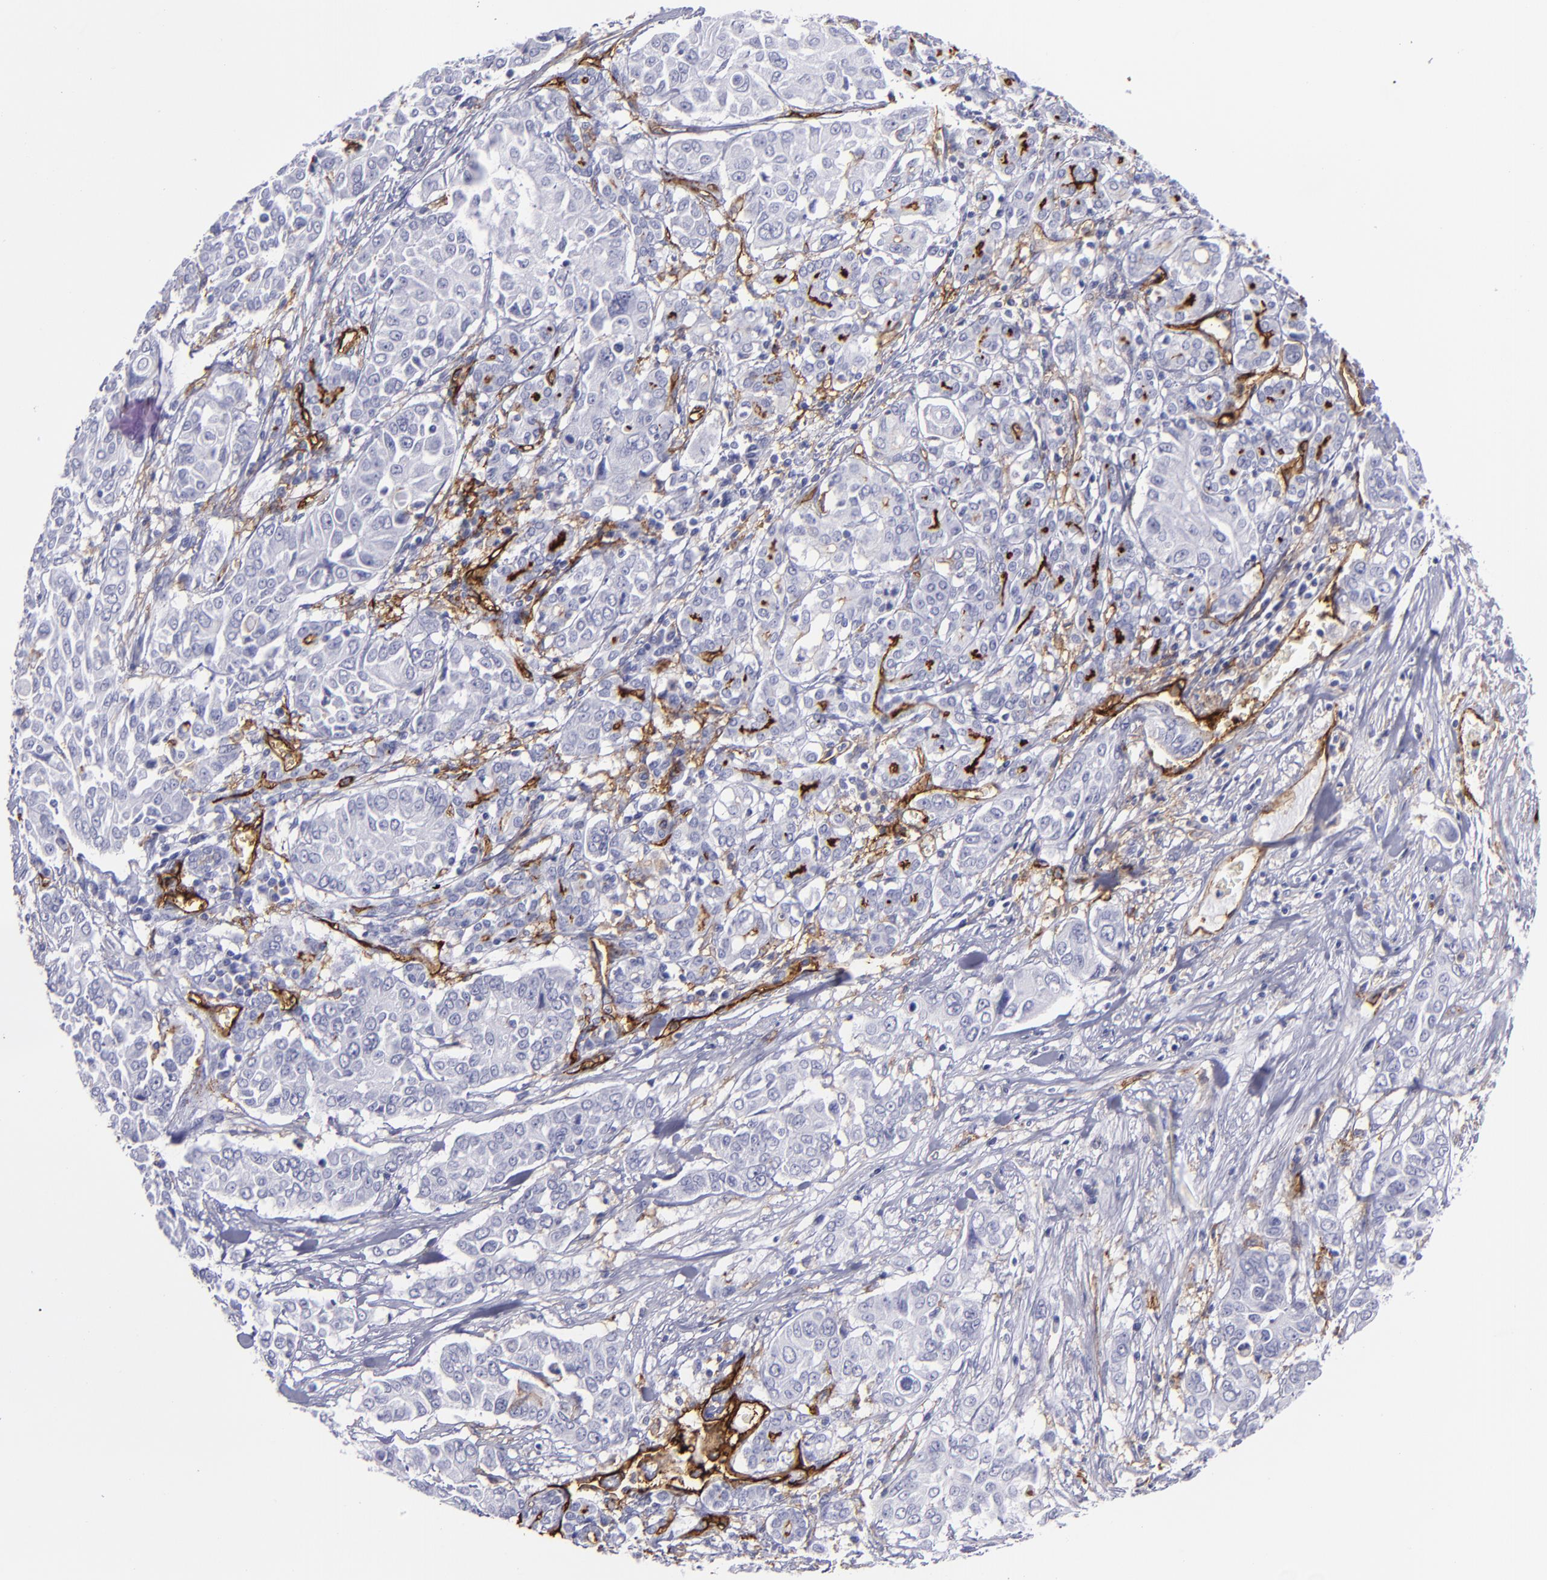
{"staining": {"intensity": "negative", "quantity": "none", "location": "none"}, "tissue": "pancreatic cancer", "cell_type": "Tumor cells", "image_type": "cancer", "snomed": [{"axis": "morphology", "description": "Adenocarcinoma, NOS"}, {"axis": "topography", "description": "Pancreas"}], "caption": "IHC photomicrograph of human pancreatic adenocarcinoma stained for a protein (brown), which reveals no staining in tumor cells.", "gene": "ACE", "patient": {"sex": "female", "age": 52}}